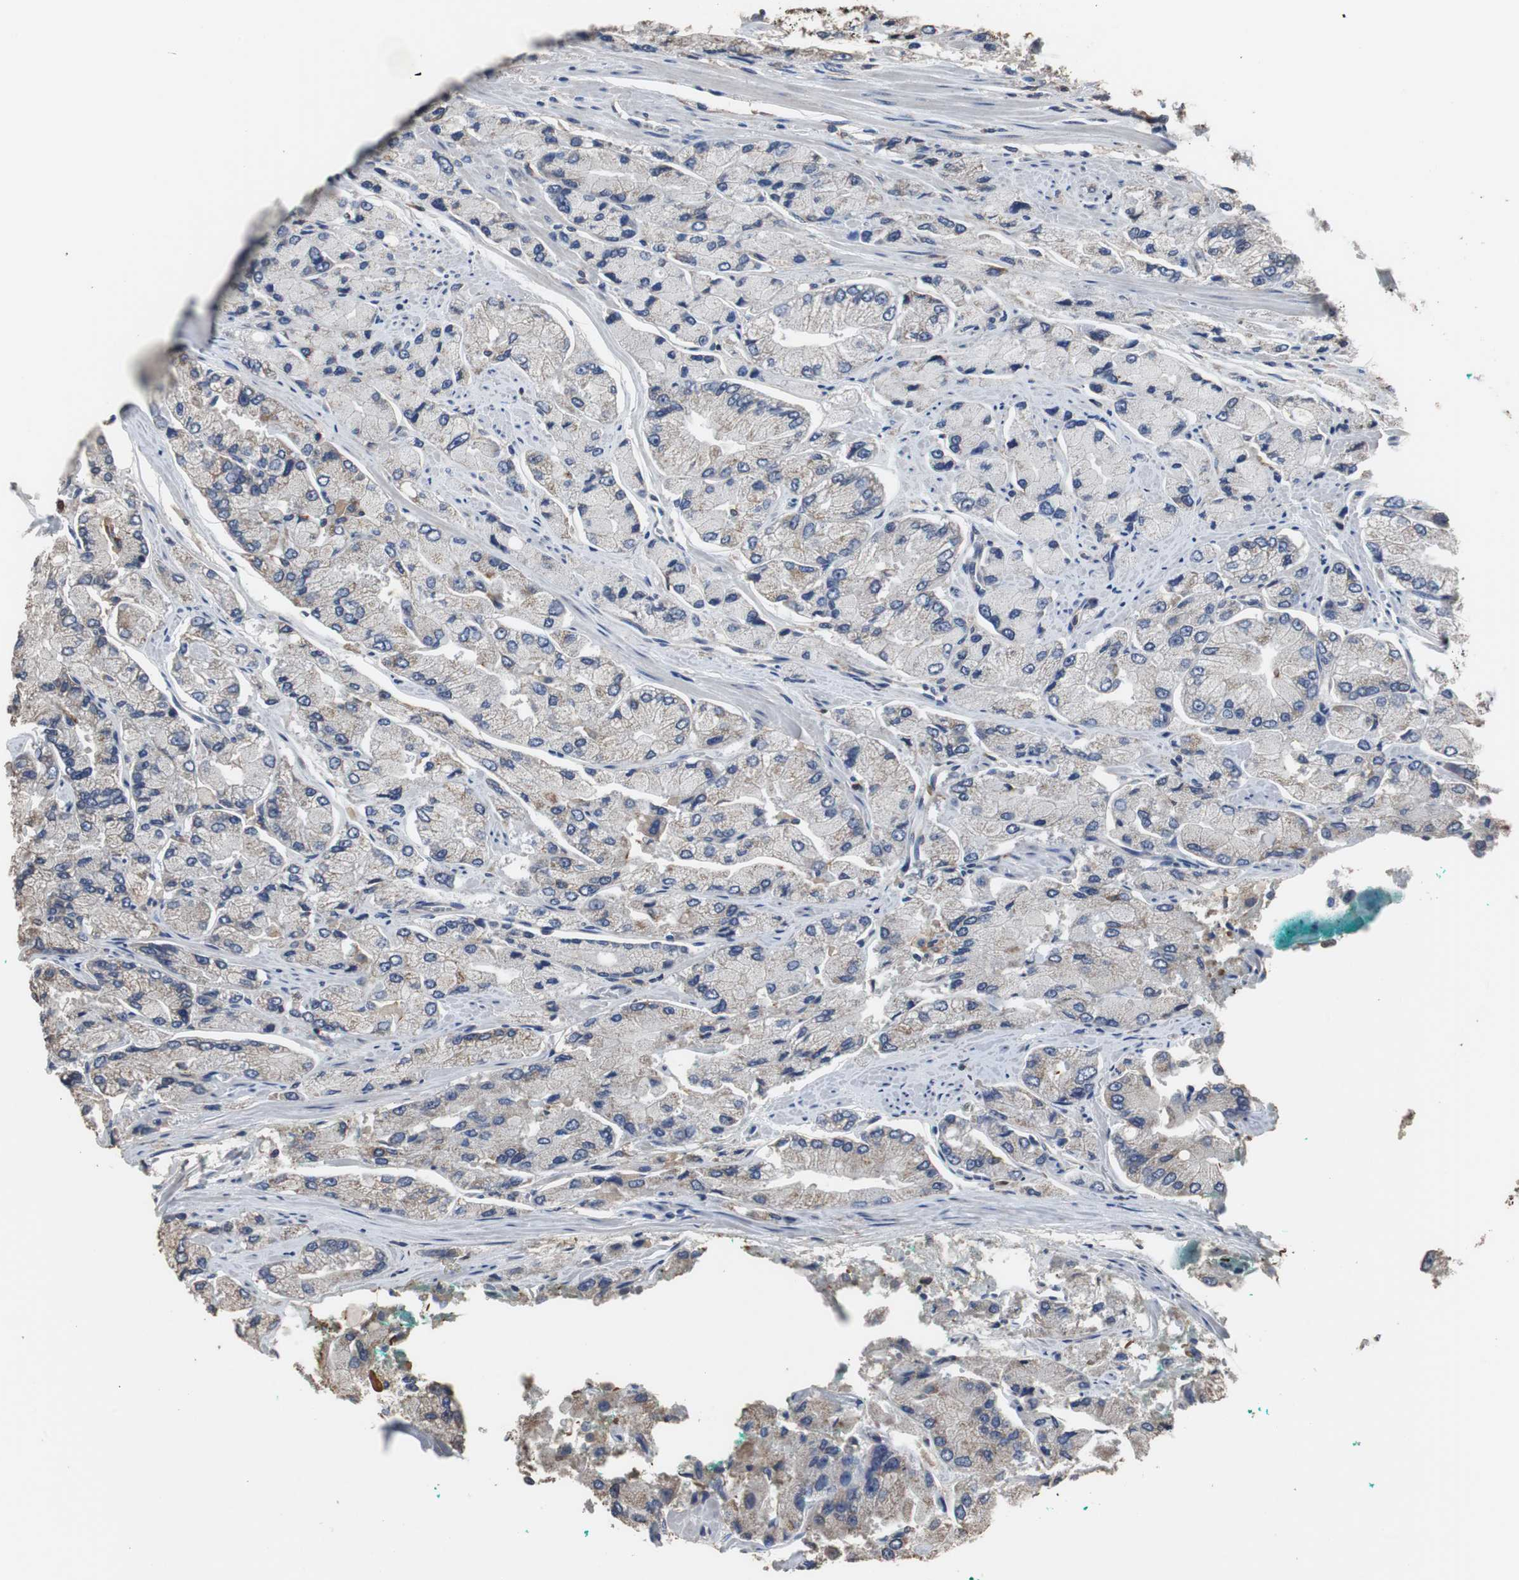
{"staining": {"intensity": "weak", "quantity": "<25%", "location": "cytoplasmic/membranous"}, "tissue": "prostate cancer", "cell_type": "Tumor cells", "image_type": "cancer", "snomed": [{"axis": "morphology", "description": "Adenocarcinoma, High grade"}, {"axis": "topography", "description": "Prostate"}], "caption": "DAB immunohistochemical staining of human high-grade adenocarcinoma (prostate) shows no significant expression in tumor cells.", "gene": "SCIMP", "patient": {"sex": "male", "age": 58}}